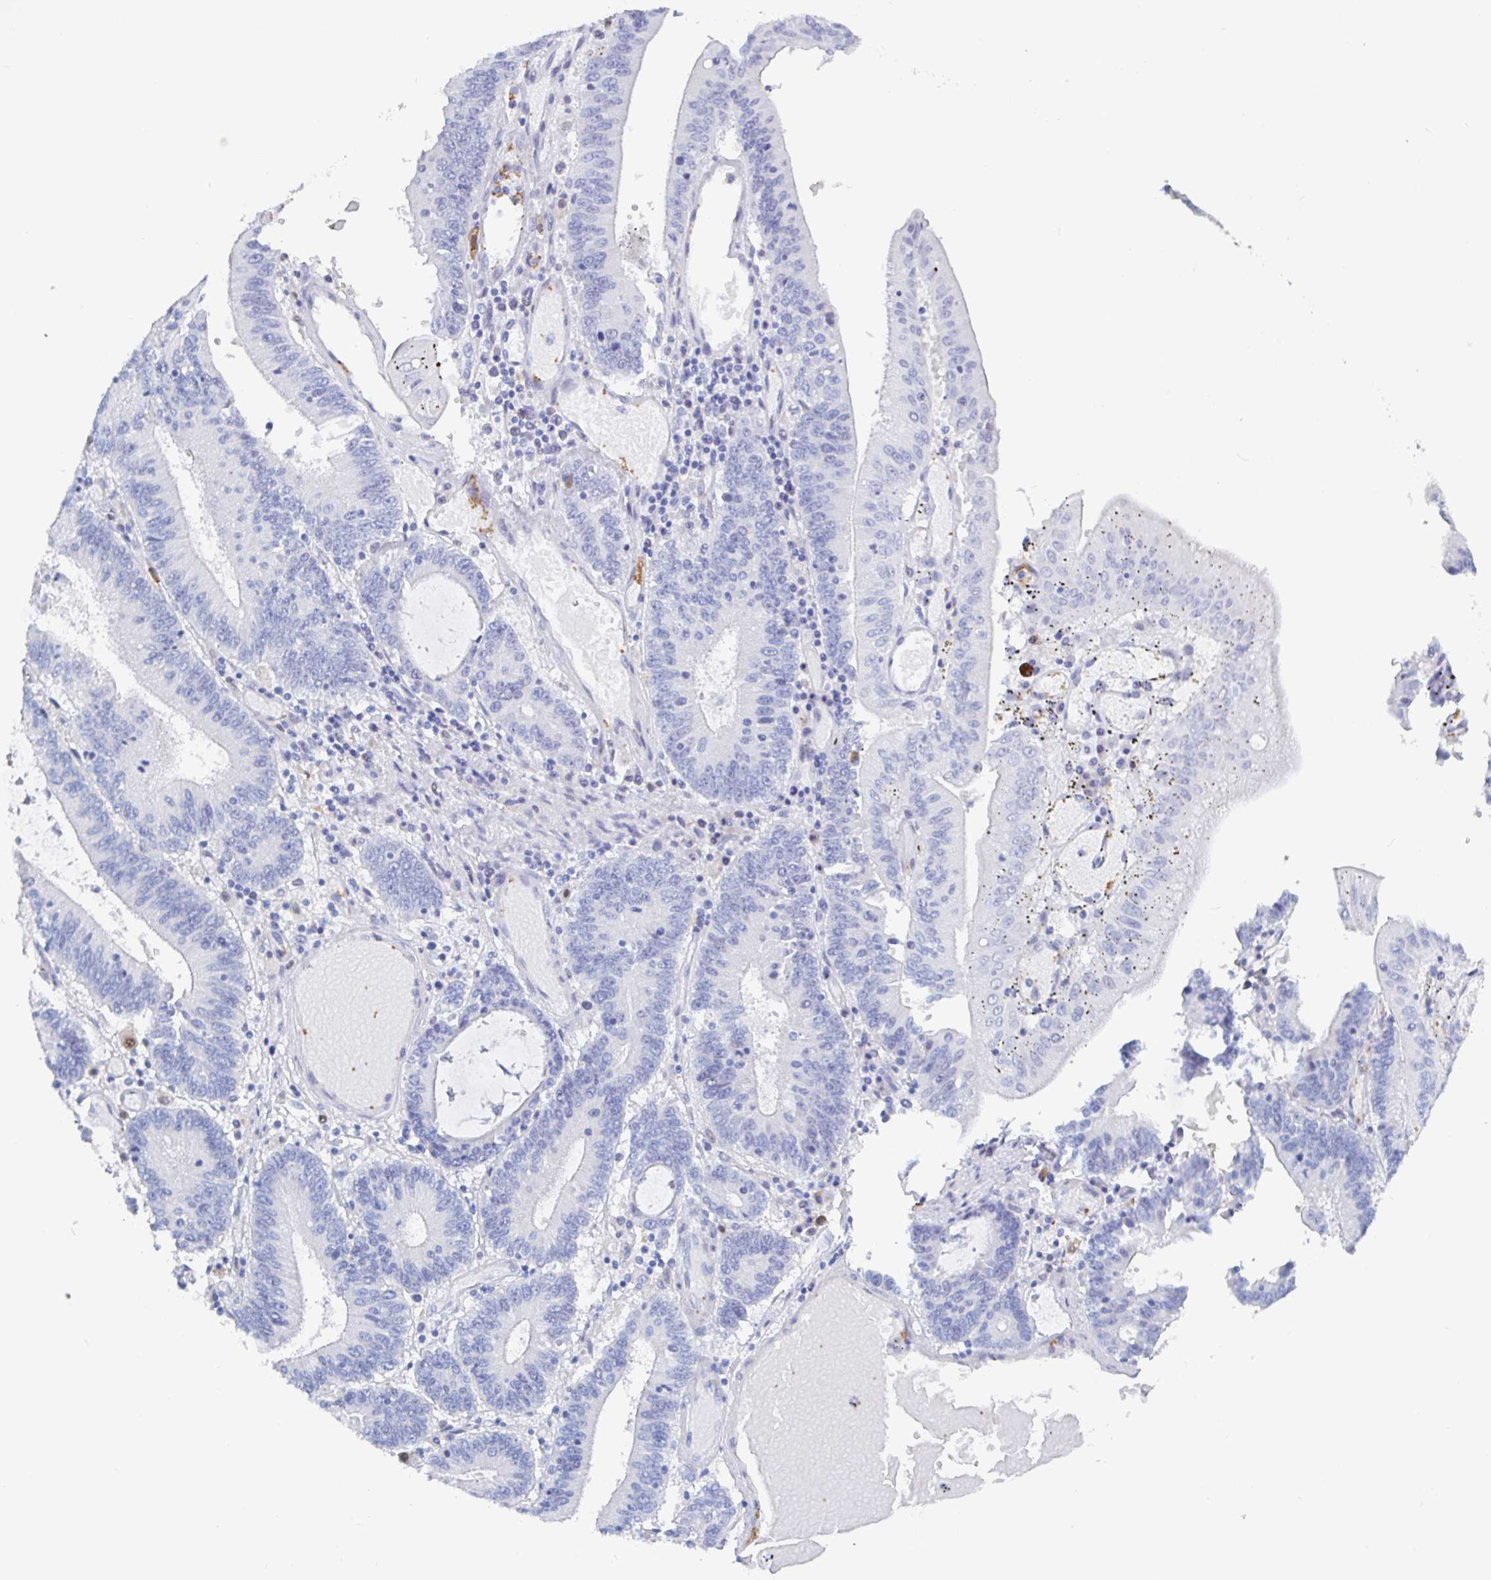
{"staining": {"intensity": "negative", "quantity": "none", "location": "none"}, "tissue": "stomach cancer", "cell_type": "Tumor cells", "image_type": "cancer", "snomed": [{"axis": "morphology", "description": "Adenocarcinoma, NOS"}, {"axis": "topography", "description": "Stomach, upper"}], "caption": "Image shows no significant protein staining in tumor cells of stomach adenocarcinoma. Brightfield microscopy of immunohistochemistry (IHC) stained with DAB (brown) and hematoxylin (blue), captured at high magnification.", "gene": "OR2A4", "patient": {"sex": "male", "age": 68}}